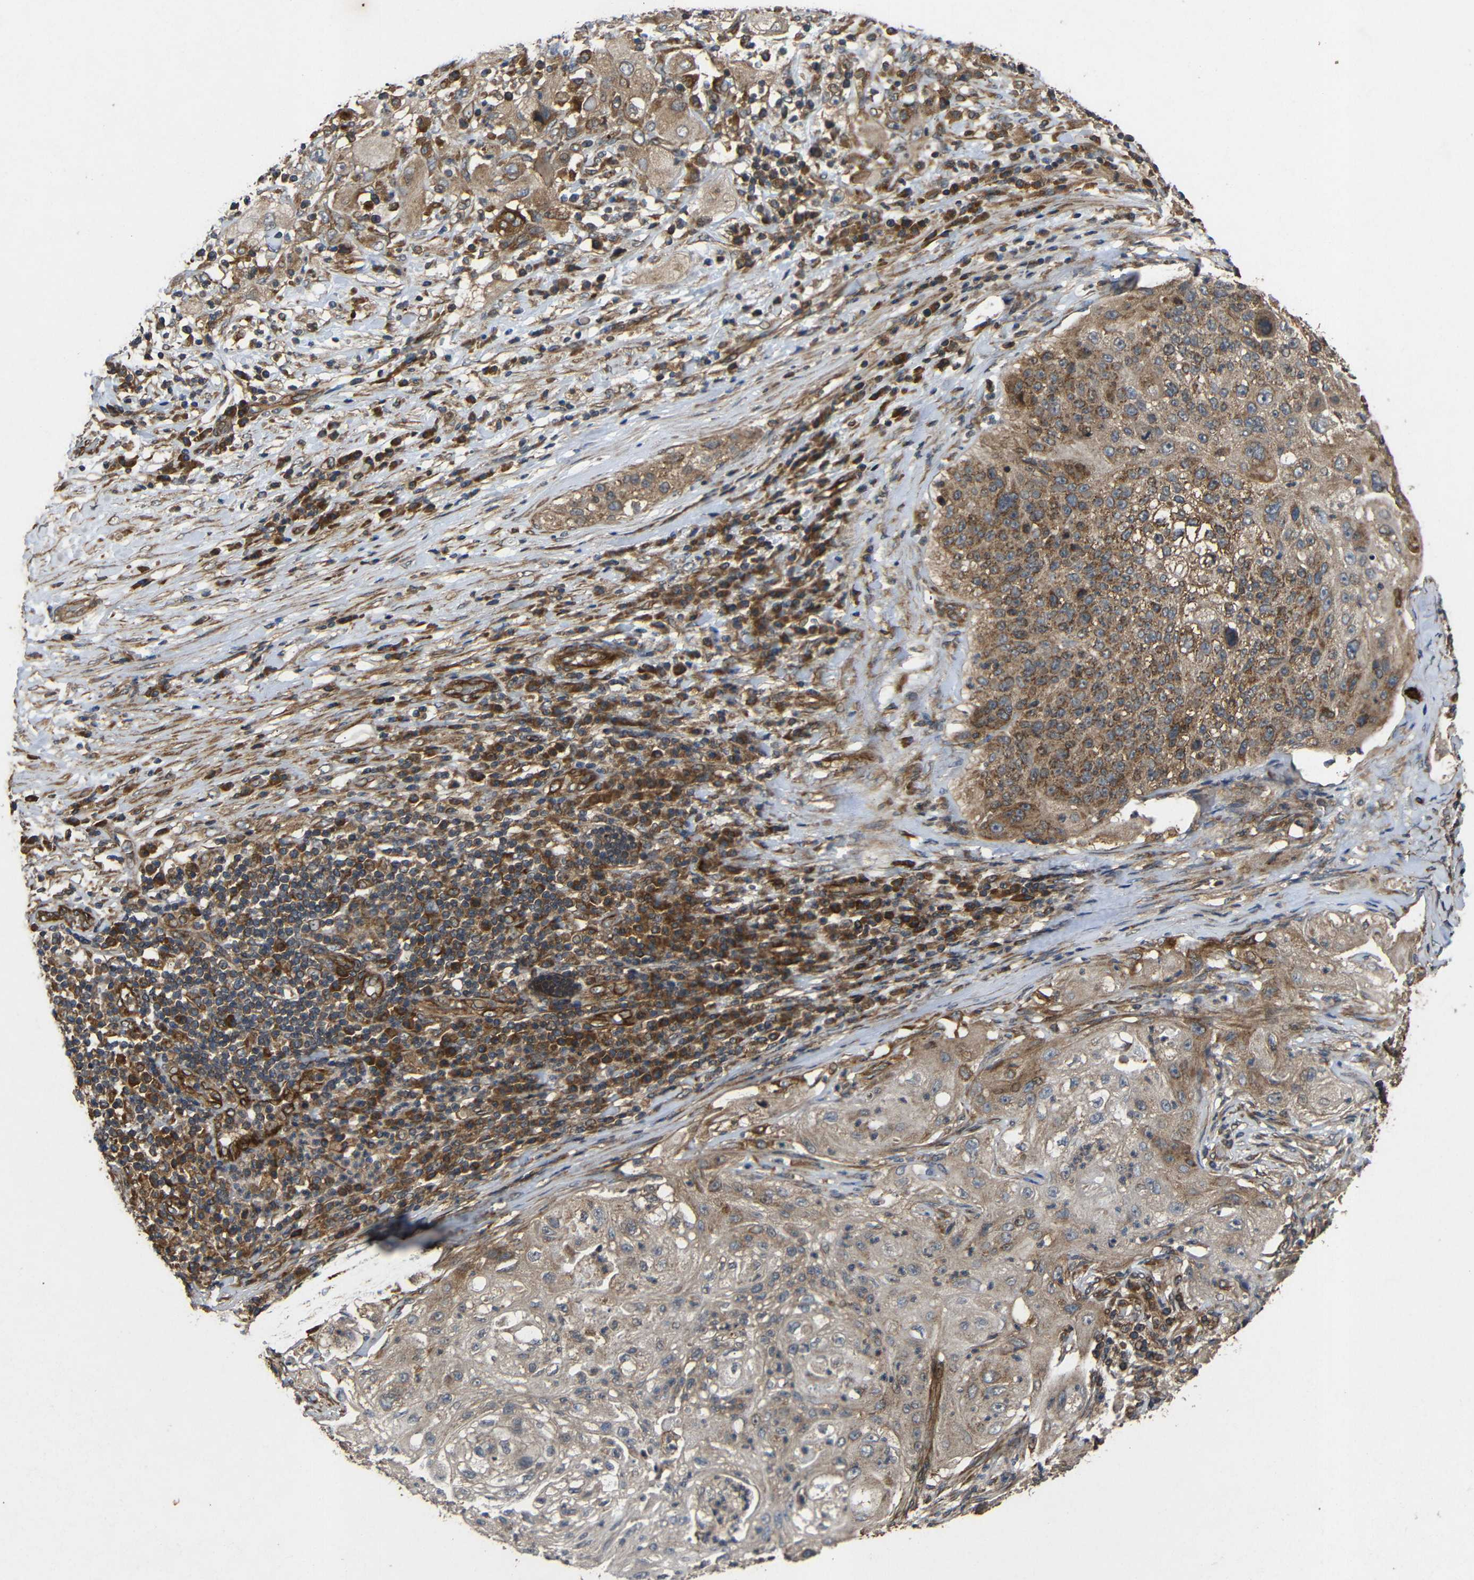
{"staining": {"intensity": "moderate", "quantity": "25%-75%", "location": "cytoplasmic/membranous"}, "tissue": "lung cancer", "cell_type": "Tumor cells", "image_type": "cancer", "snomed": [{"axis": "morphology", "description": "Inflammation, NOS"}, {"axis": "morphology", "description": "Squamous cell carcinoma, NOS"}, {"axis": "topography", "description": "Lymph node"}, {"axis": "topography", "description": "Soft tissue"}, {"axis": "topography", "description": "Lung"}], "caption": "Lung cancer (squamous cell carcinoma) tissue exhibits moderate cytoplasmic/membranous positivity in about 25%-75% of tumor cells (DAB (3,3'-diaminobenzidine) IHC, brown staining for protein, blue staining for nuclei).", "gene": "EIF2S1", "patient": {"sex": "male", "age": 66}}